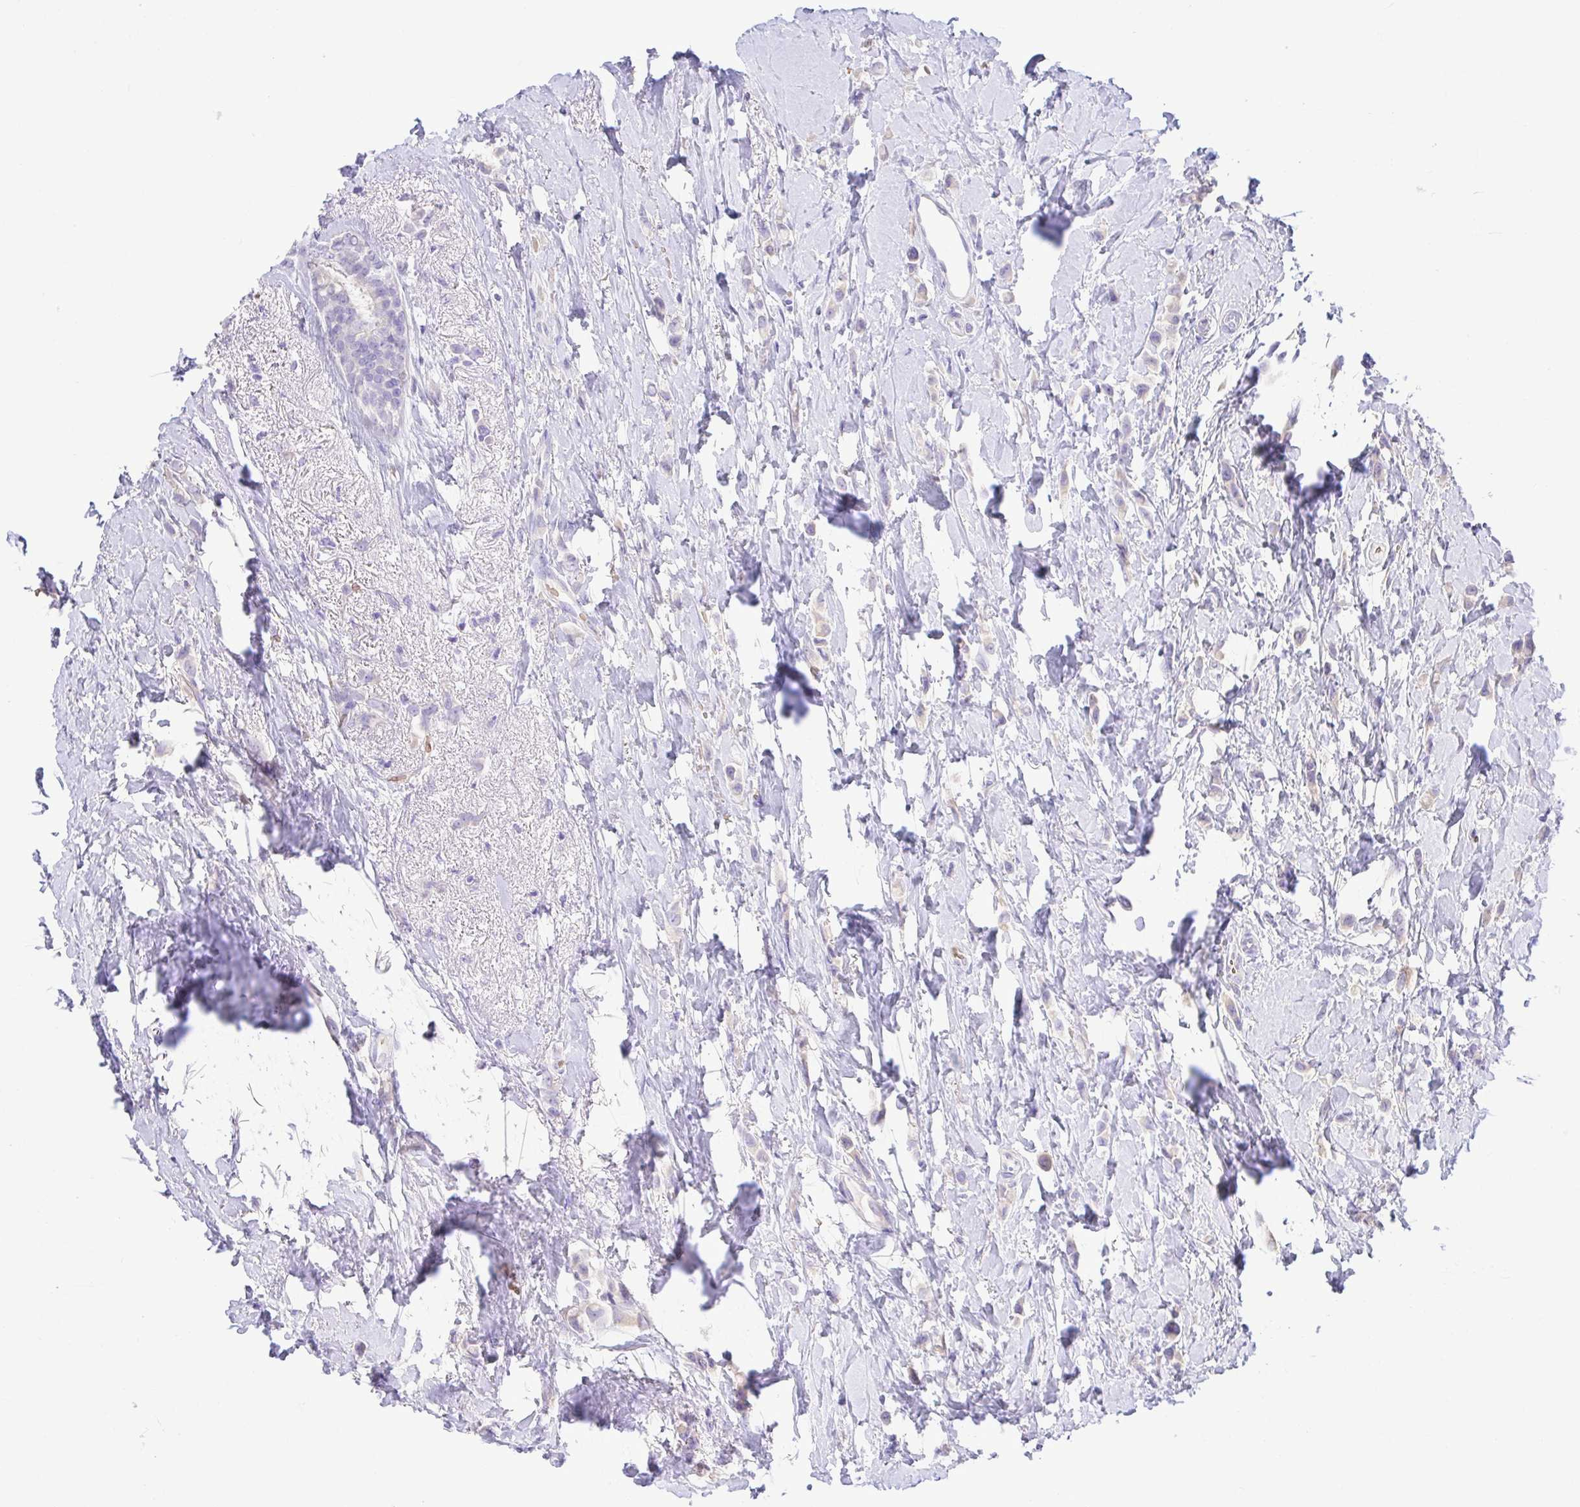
{"staining": {"intensity": "negative", "quantity": "none", "location": "none"}, "tissue": "breast cancer", "cell_type": "Tumor cells", "image_type": "cancer", "snomed": [{"axis": "morphology", "description": "Lobular carcinoma"}, {"axis": "topography", "description": "Breast"}], "caption": "This is a histopathology image of IHC staining of breast lobular carcinoma, which shows no positivity in tumor cells.", "gene": "EPB42", "patient": {"sex": "female", "age": 66}}